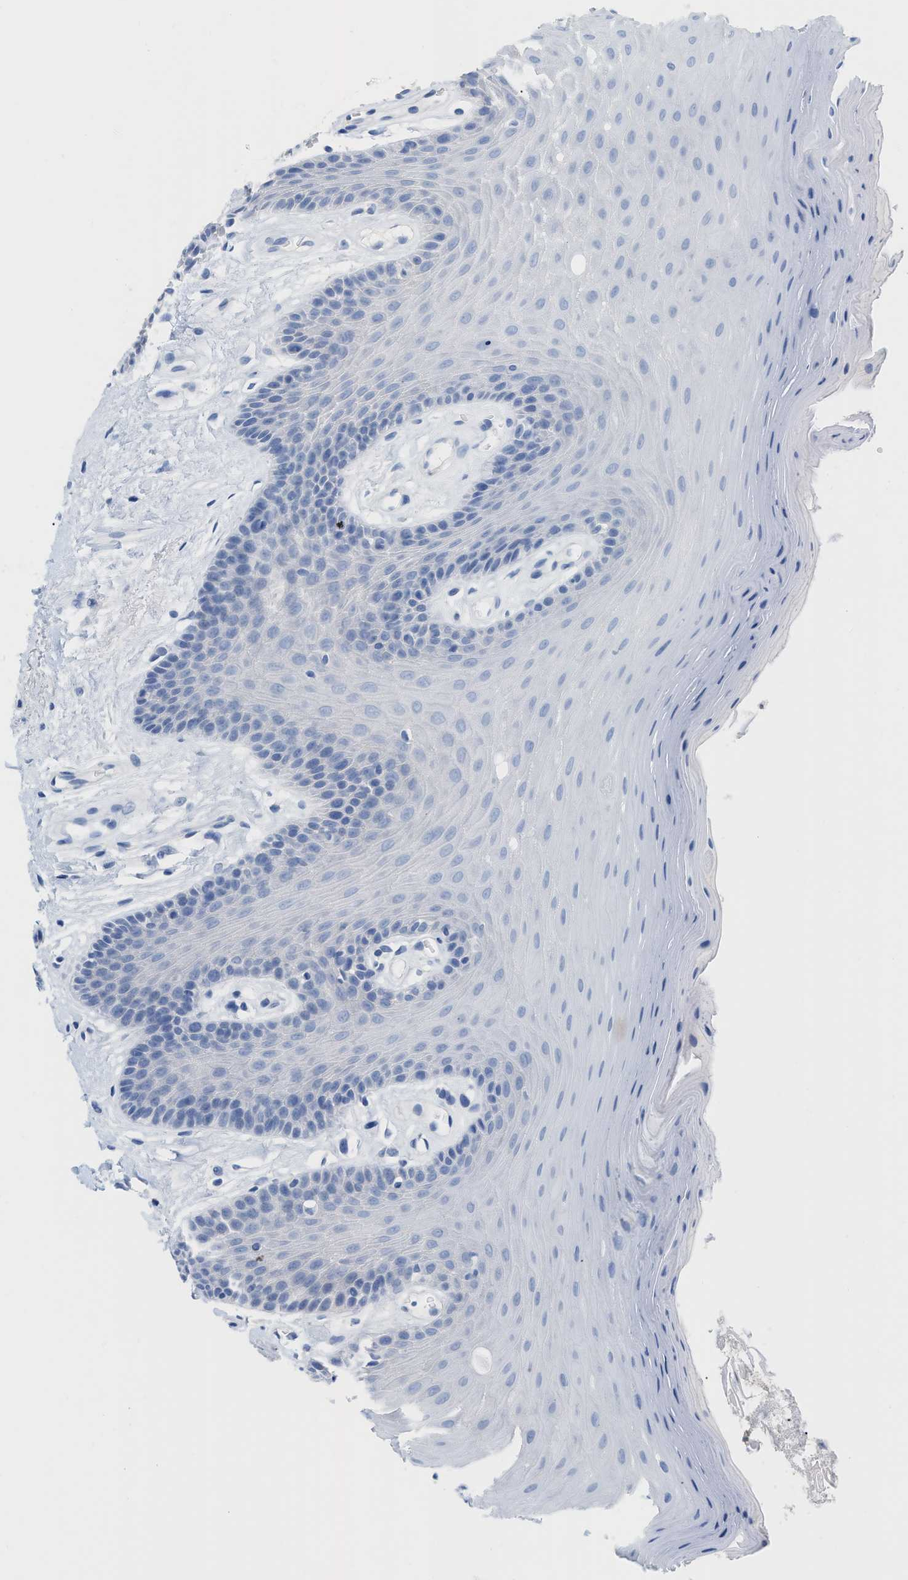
{"staining": {"intensity": "negative", "quantity": "none", "location": "none"}, "tissue": "oral mucosa", "cell_type": "Squamous epithelial cells", "image_type": "normal", "snomed": [{"axis": "morphology", "description": "Normal tissue, NOS"}, {"axis": "morphology", "description": "Squamous cell carcinoma, NOS"}, {"axis": "topography", "description": "Skeletal muscle"}, {"axis": "topography", "description": "Adipose tissue"}, {"axis": "topography", "description": "Vascular tissue"}, {"axis": "topography", "description": "Oral tissue"}, {"axis": "topography", "description": "Peripheral nerve tissue"}, {"axis": "topography", "description": "Head-Neck"}], "caption": "This is an immunohistochemistry (IHC) histopathology image of normal oral mucosa. There is no expression in squamous epithelial cells.", "gene": "PAPPA", "patient": {"sex": "male", "age": 71}}